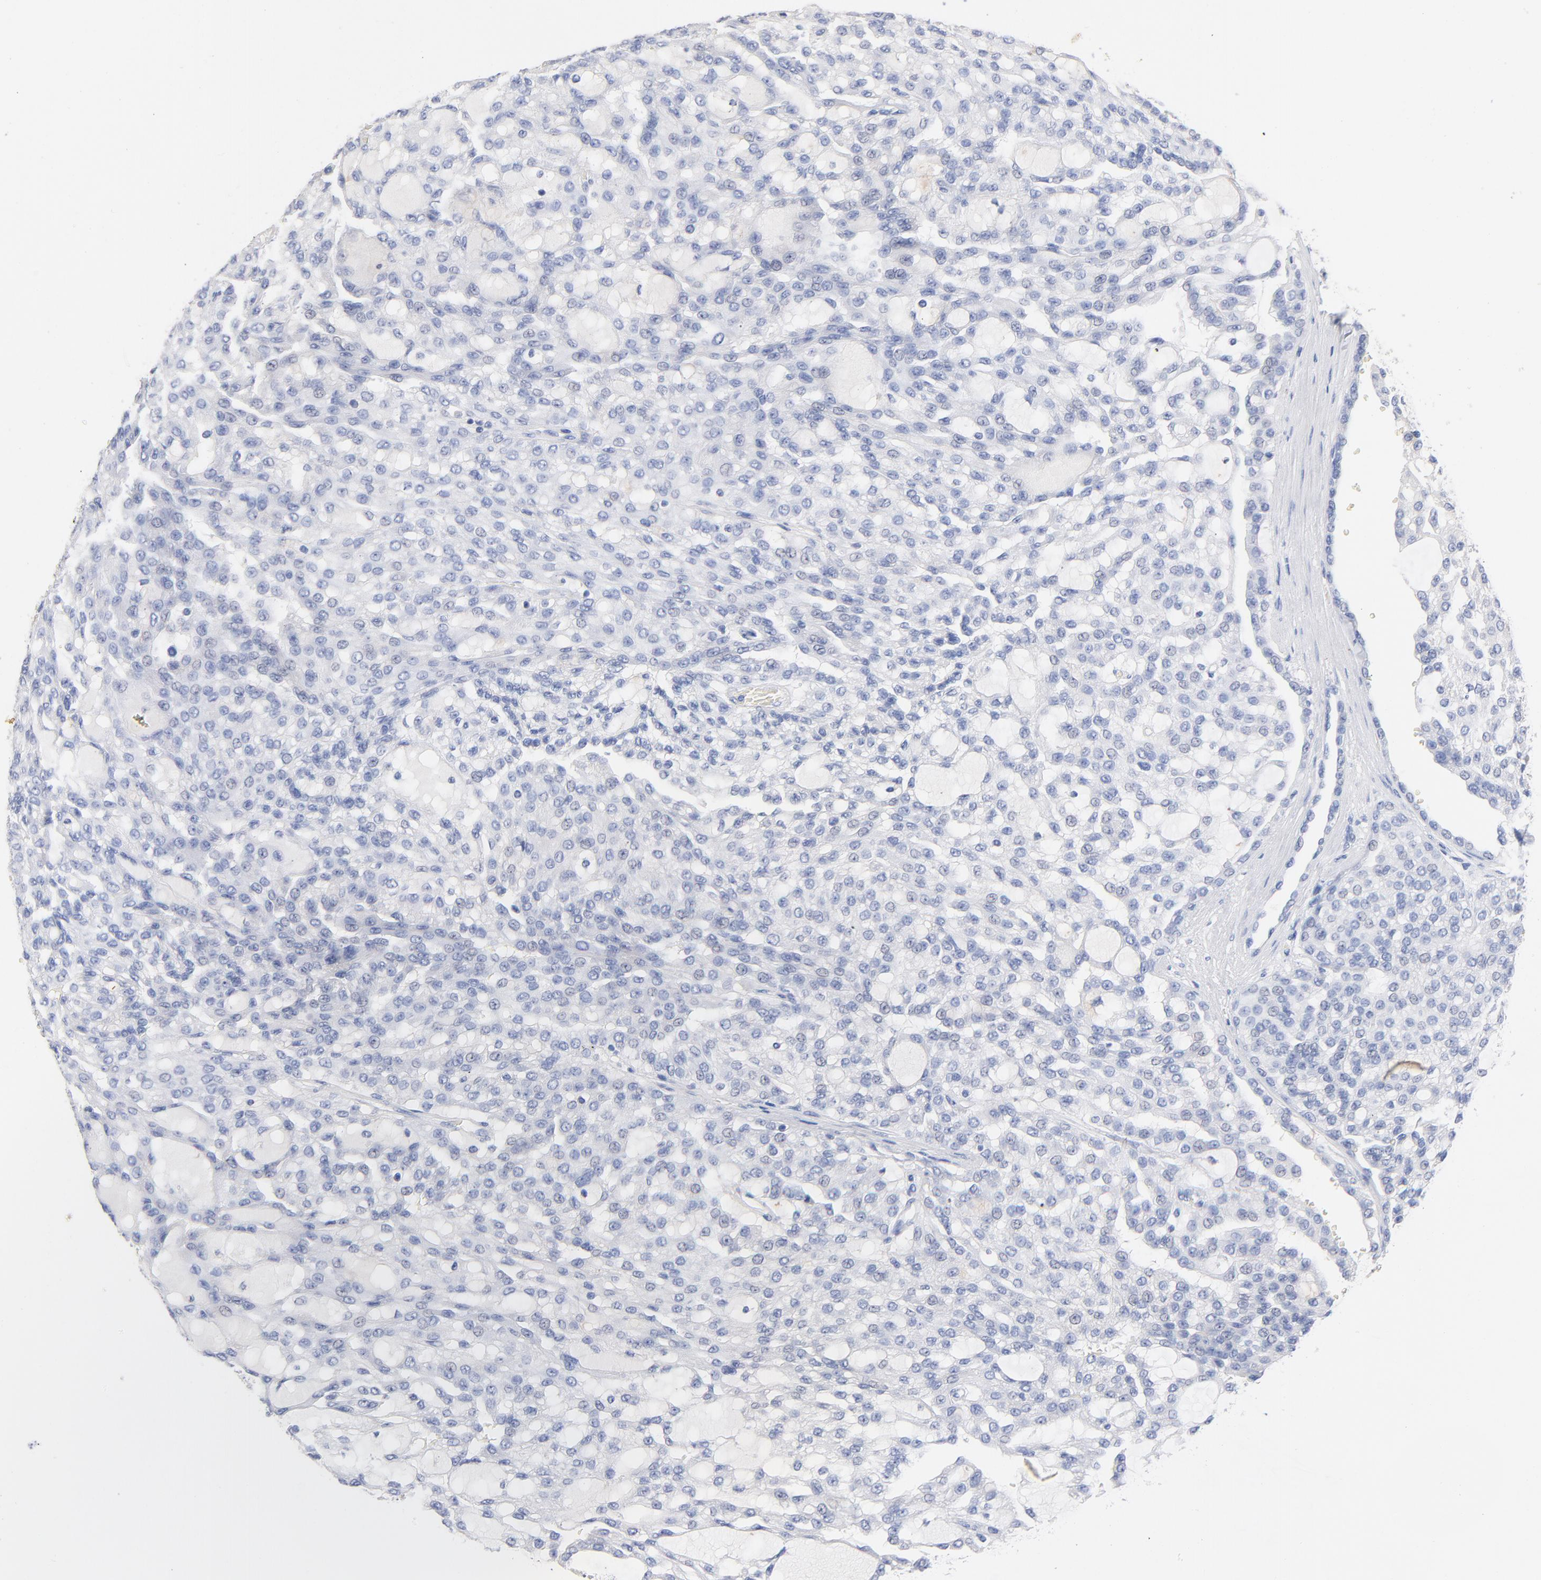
{"staining": {"intensity": "negative", "quantity": "none", "location": "none"}, "tissue": "renal cancer", "cell_type": "Tumor cells", "image_type": "cancer", "snomed": [{"axis": "morphology", "description": "Adenocarcinoma, NOS"}, {"axis": "topography", "description": "Kidney"}], "caption": "Immunohistochemistry of human renal cancer shows no expression in tumor cells.", "gene": "CPS1", "patient": {"sex": "male", "age": 63}}